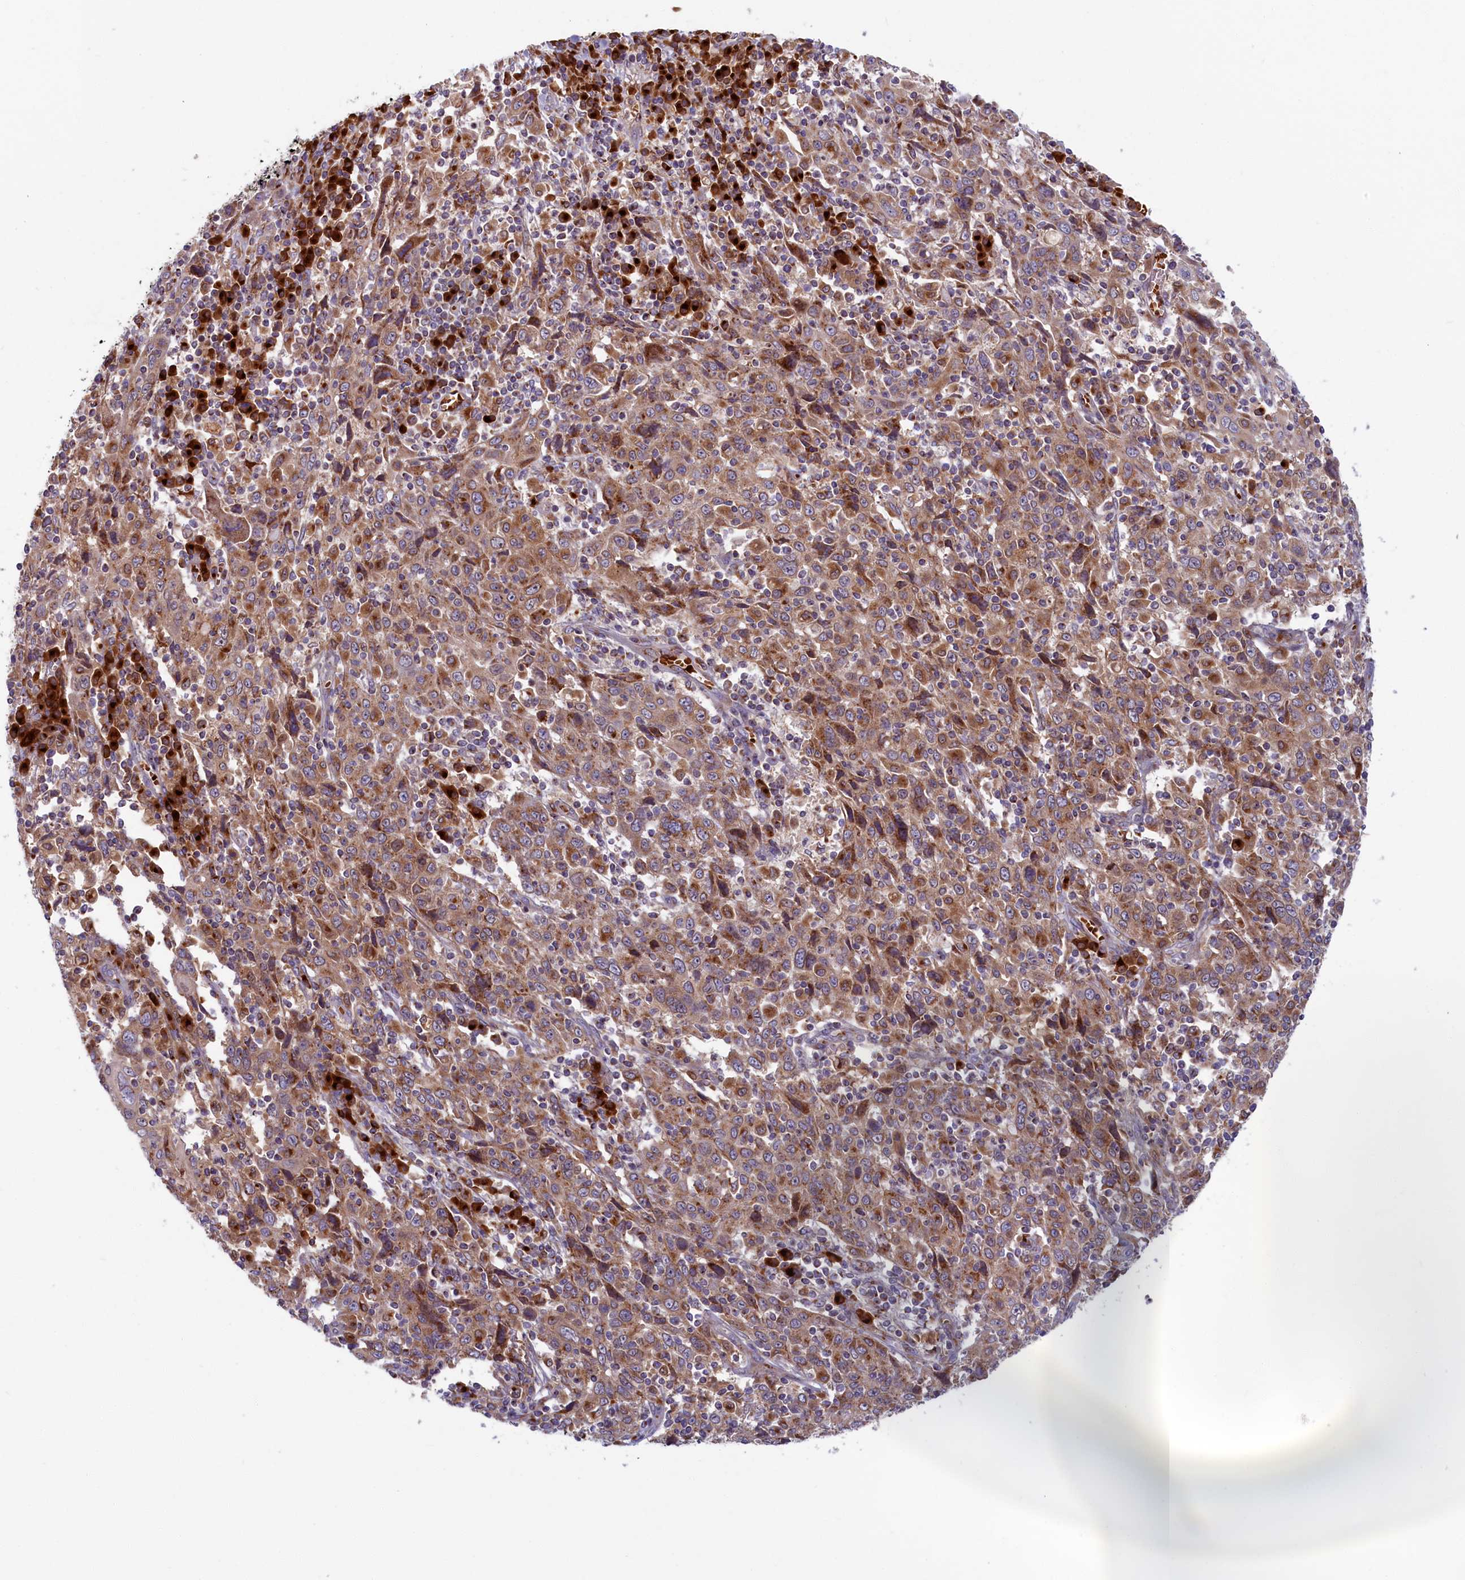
{"staining": {"intensity": "moderate", "quantity": ">75%", "location": "cytoplasmic/membranous"}, "tissue": "cervical cancer", "cell_type": "Tumor cells", "image_type": "cancer", "snomed": [{"axis": "morphology", "description": "Squamous cell carcinoma, NOS"}, {"axis": "topography", "description": "Cervix"}], "caption": "The histopathology image displays staining of cervical cancer (squamous cell carcinoma), revealing moderate cytoplasmic/membranous protein expression (brown color) within tumor cells.", "gene": "BLVRB", "patient": {"sex": "female", "age": 46}}